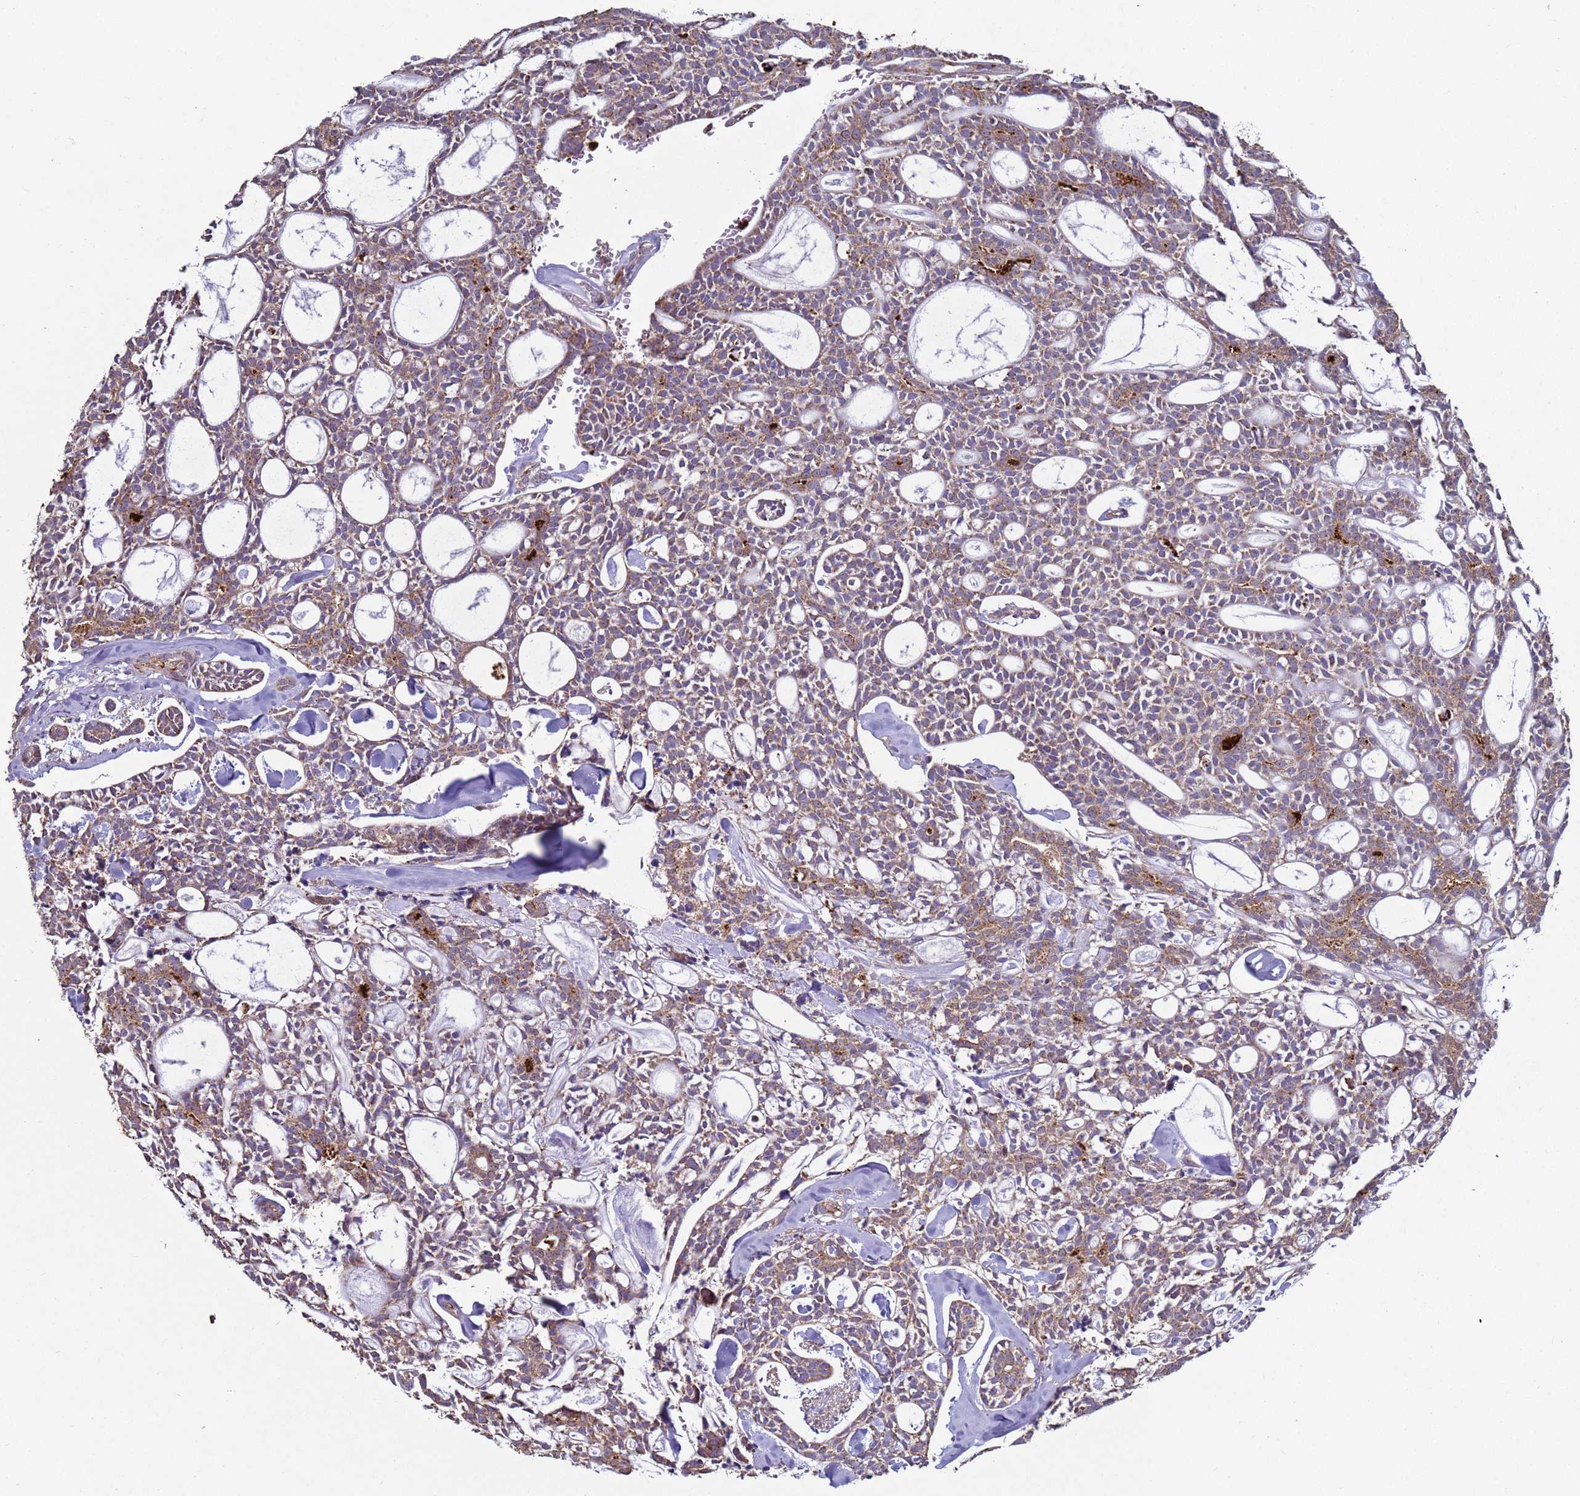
{"staining": {"intensity": "moderate", "quantity": ">75%", "location": "cytoplasmic/membranous"}, "tissue": "head and neck cancer", "cell_type": "Tumor cells", "image_type": "cancer", "snomed": [{"axis": "morphology", "description": "Adenocarcinoma, NOS"}, {"axis": "topography", "description": "Salivary gland"}, {"axis": "topography", "description": "Head-Neck"}], "caption": "Brown immunohistochemical staining in human head and neck cancer (adenocarcinoma) displays moderate cytoplasmic/membranous staining in about >75% of tumor cells.", "gene": "FBXO33", "patient": {"sex": "male", "age": 55}}